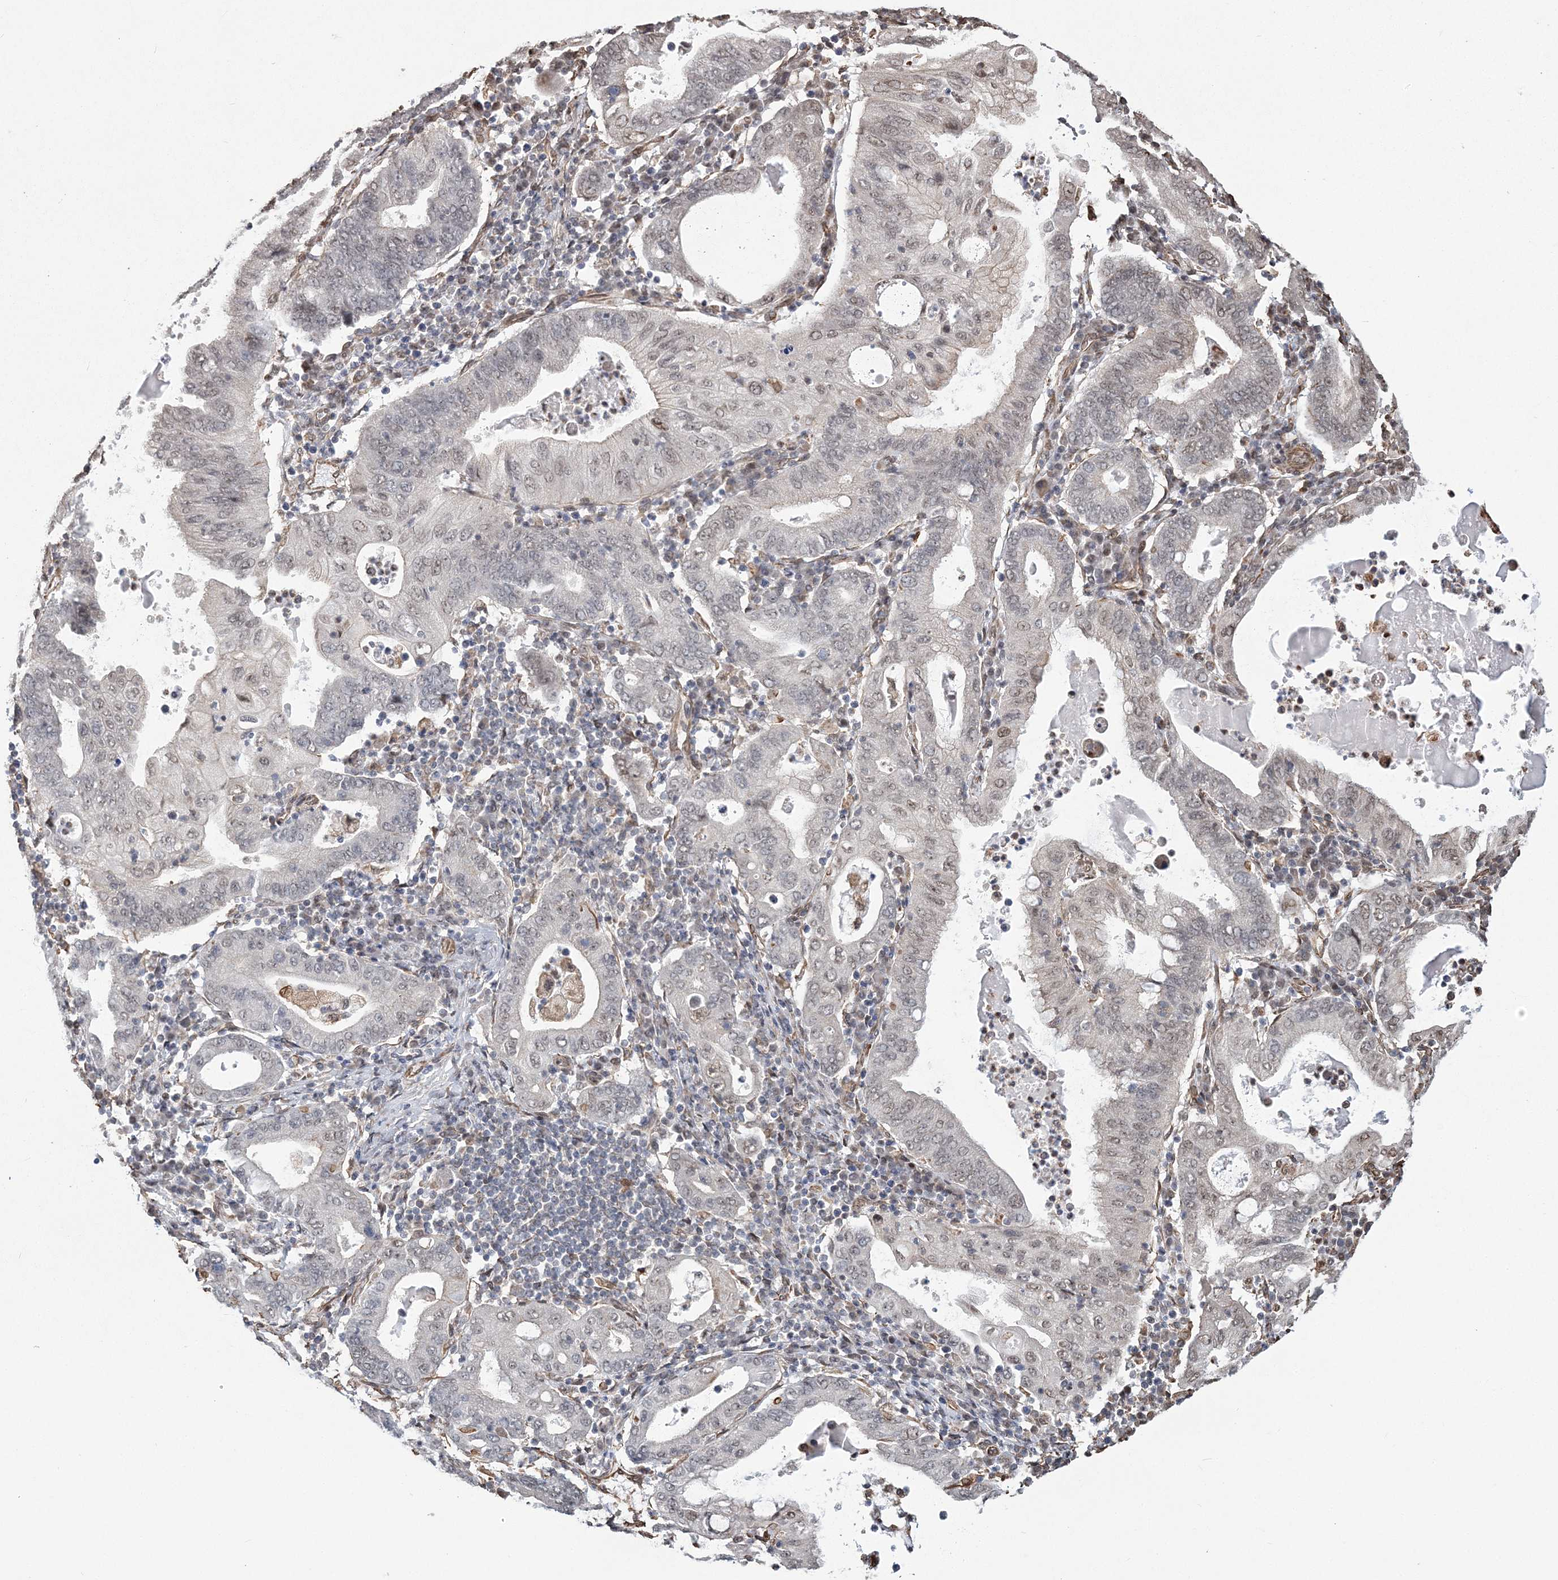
{"staining": {"intensity": "weak", "quantity": "25%-75%", "location": "nuclear"}, "tissue": "stomach cancer", "cell_type": "Tumor cells", "image_type": "cancer", "snomed": [{"axis": "morphology", "description": "Normal tissue, NOS"}, {"axis": "morphology", "description": "Adenocarcinoma, NOS"}, {"axis": "topography", "description": "Esophagus"}, {"axis": "topography", "description": "Stomach, upper"}, {"axis": "topography", "description": "Peripheral nerve tissue"}], "caption": "Immunohistochemistry (IHC) staining of adenocarcinoma (stomach), which displays low levels of weak nuclear expression in approximately 25%-75% of tumor cells indicating weak nuclear protein staining. The staining was performed using DAB (3,3'-diaminobenzidine) (brown) for protein detection and nuclei were counterstained in hematoxylin (blue).", "gene": "ATP11B", "patient": {"sex": "male", "age": 62}}